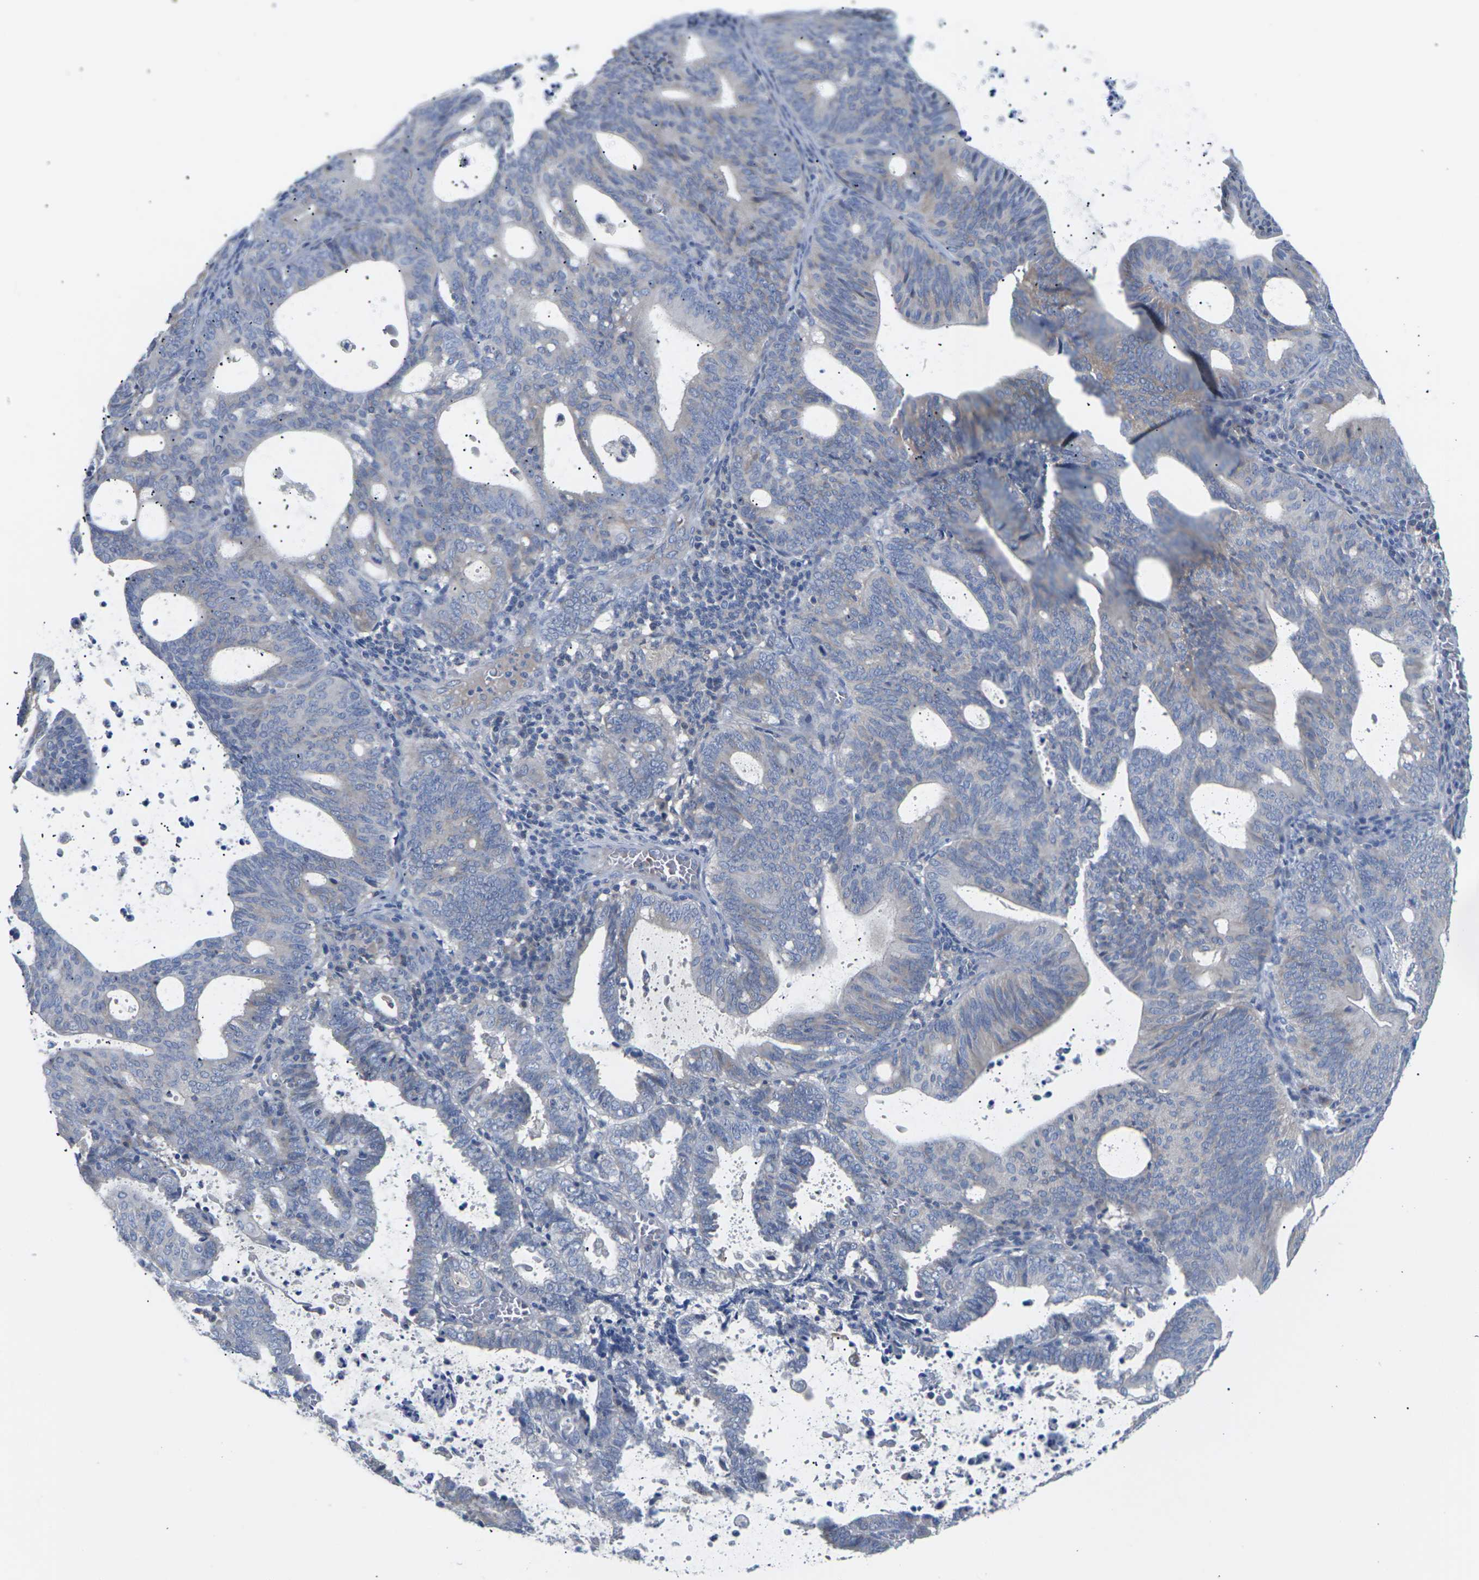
{"staining": {"intensity": "moderate", "quantity": "<25%", "location": "cytoplasmic/membranous"}, "tissue": "endometrial cancer", "cell_type": "Tumor cells", "image_type": "cancer", "snomed": [{"axis": "morphology", "description": "Adenocarcinoma, NOS"}, {"axis": "topography", "description": "Uterus"}], "caption": "Moderate cytoplasmic/membranous protein staining is present in approximately <25% of tumor cells in endometrial cancer.", "gene": "TMCO4", "patient": {"sex": "female", "age": 83}}